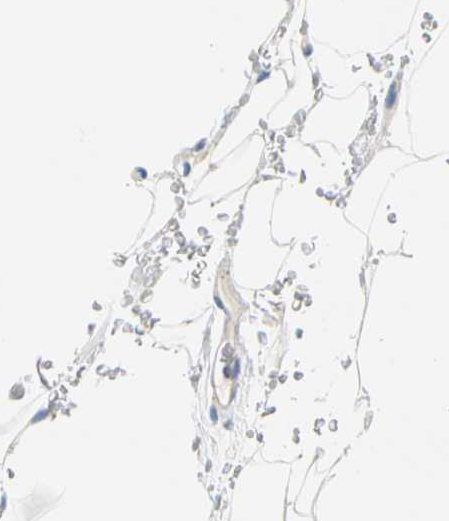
{"staining": {"intensity": "negative", "quantity": "none", "location": "none"}, "tissue": "adipose tissue", "cell_type": "Adipocytes", "image_type": "normal", "snomed": [{"axis": "morphology", "description": "Normal tissue, NOS"}, {"axis": "topography", "description": "Peripheral nerve tissue"}], "caption": "IHC of benign adipose tissue shows no expression in adipocytes.", "gene": "STXBP1", "patient": {"sex": "male", "age": 70}}